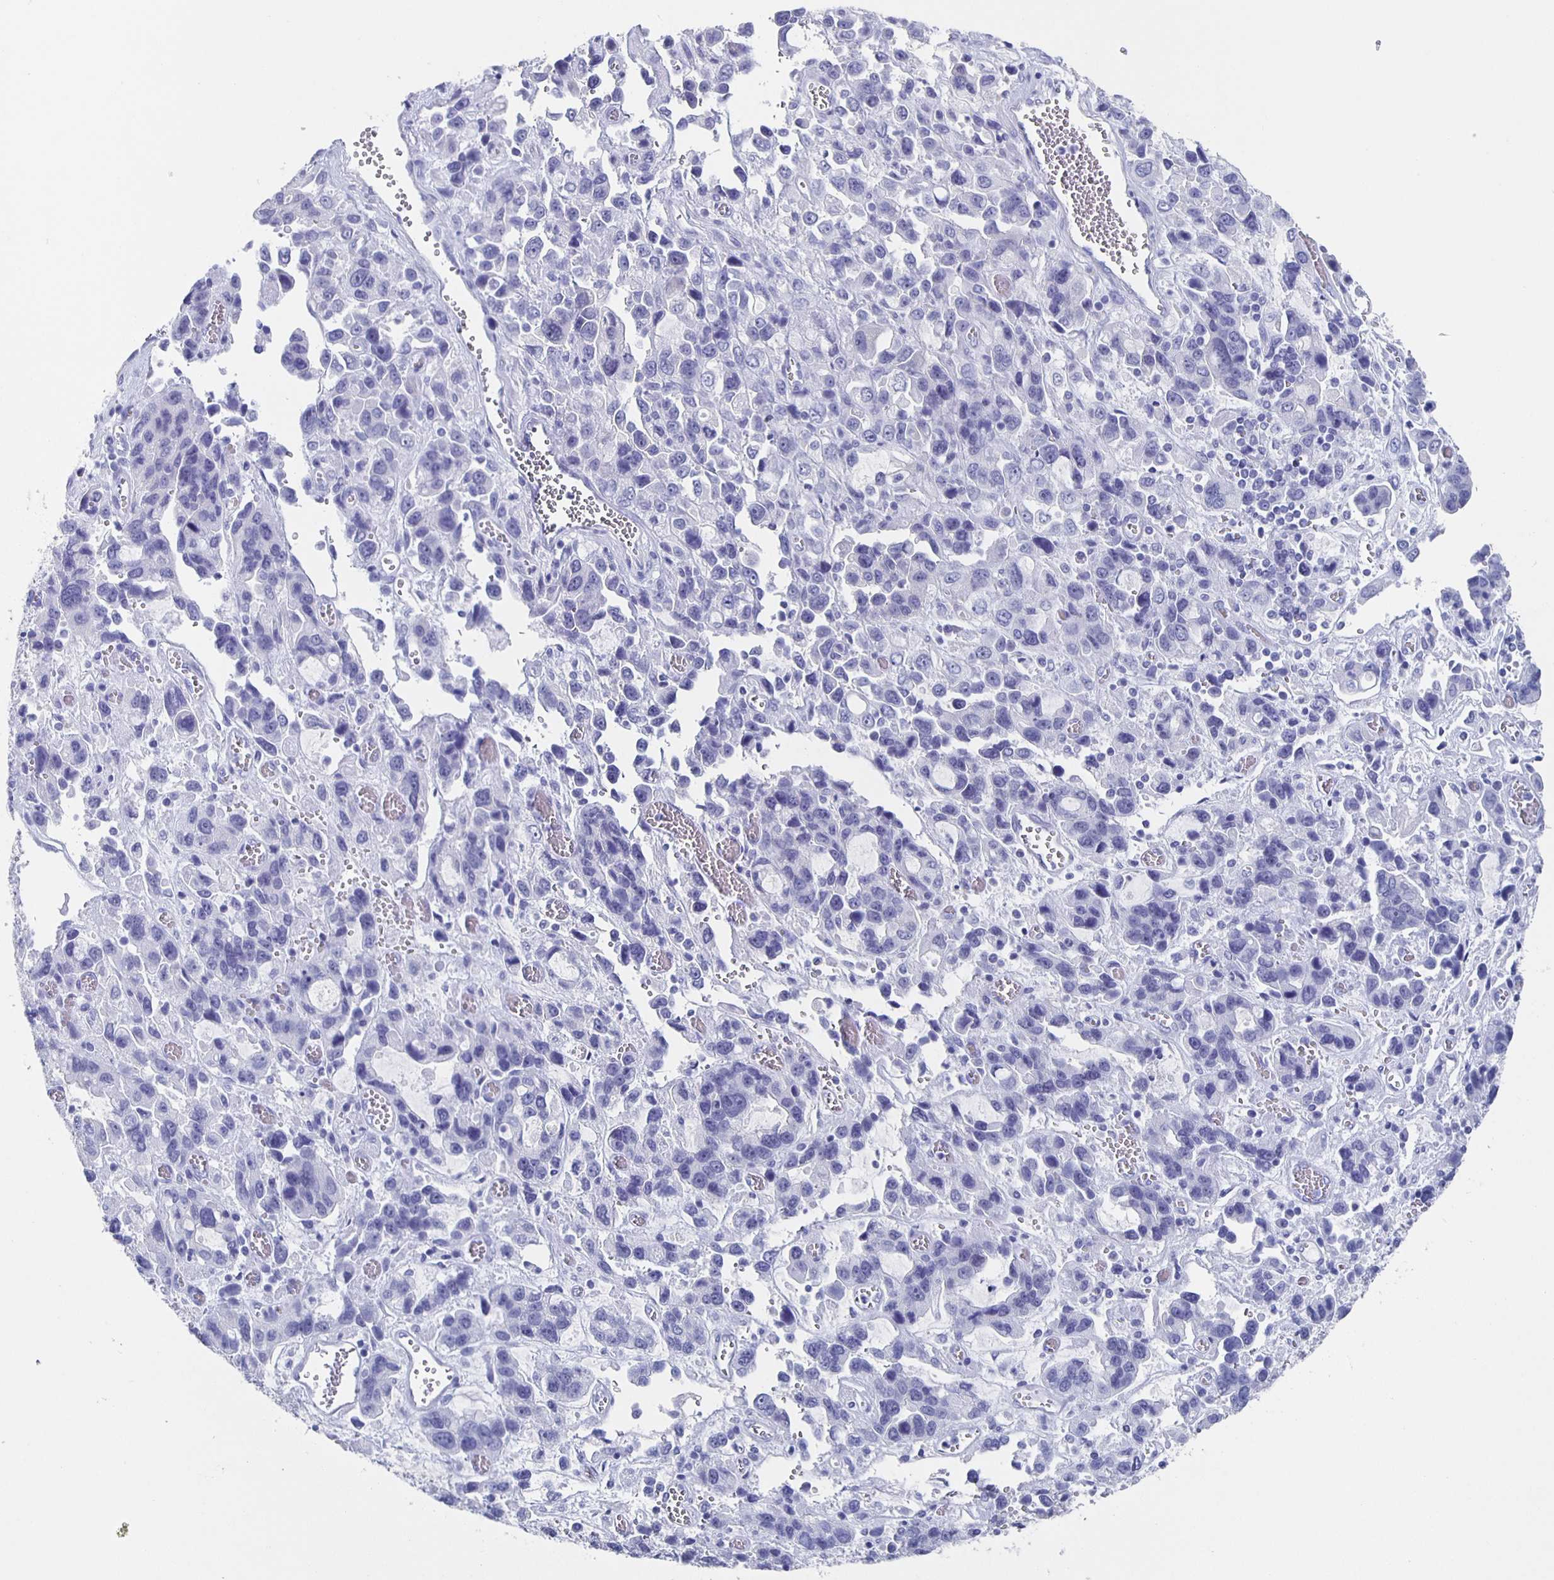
{"staining": {"intensity": "negative", "quantity": "none", "location": "none"}, "tissue": "stomach cancer", "cell_type": "Tumor cells", "image_type": "cancer", "snomed": [{"axis": "morphology", "description": "Adenocarcinoma, NOS"}, {"axis": "topography", "description": "Stomach, upper"}], "caption": "DAB immunohistochemical staining of human adenocarcinoma (stomach) displays no significant expression in tumor cells.", "gene": "SLC34A2", "patient": {"sex": "female", "age": 81}}